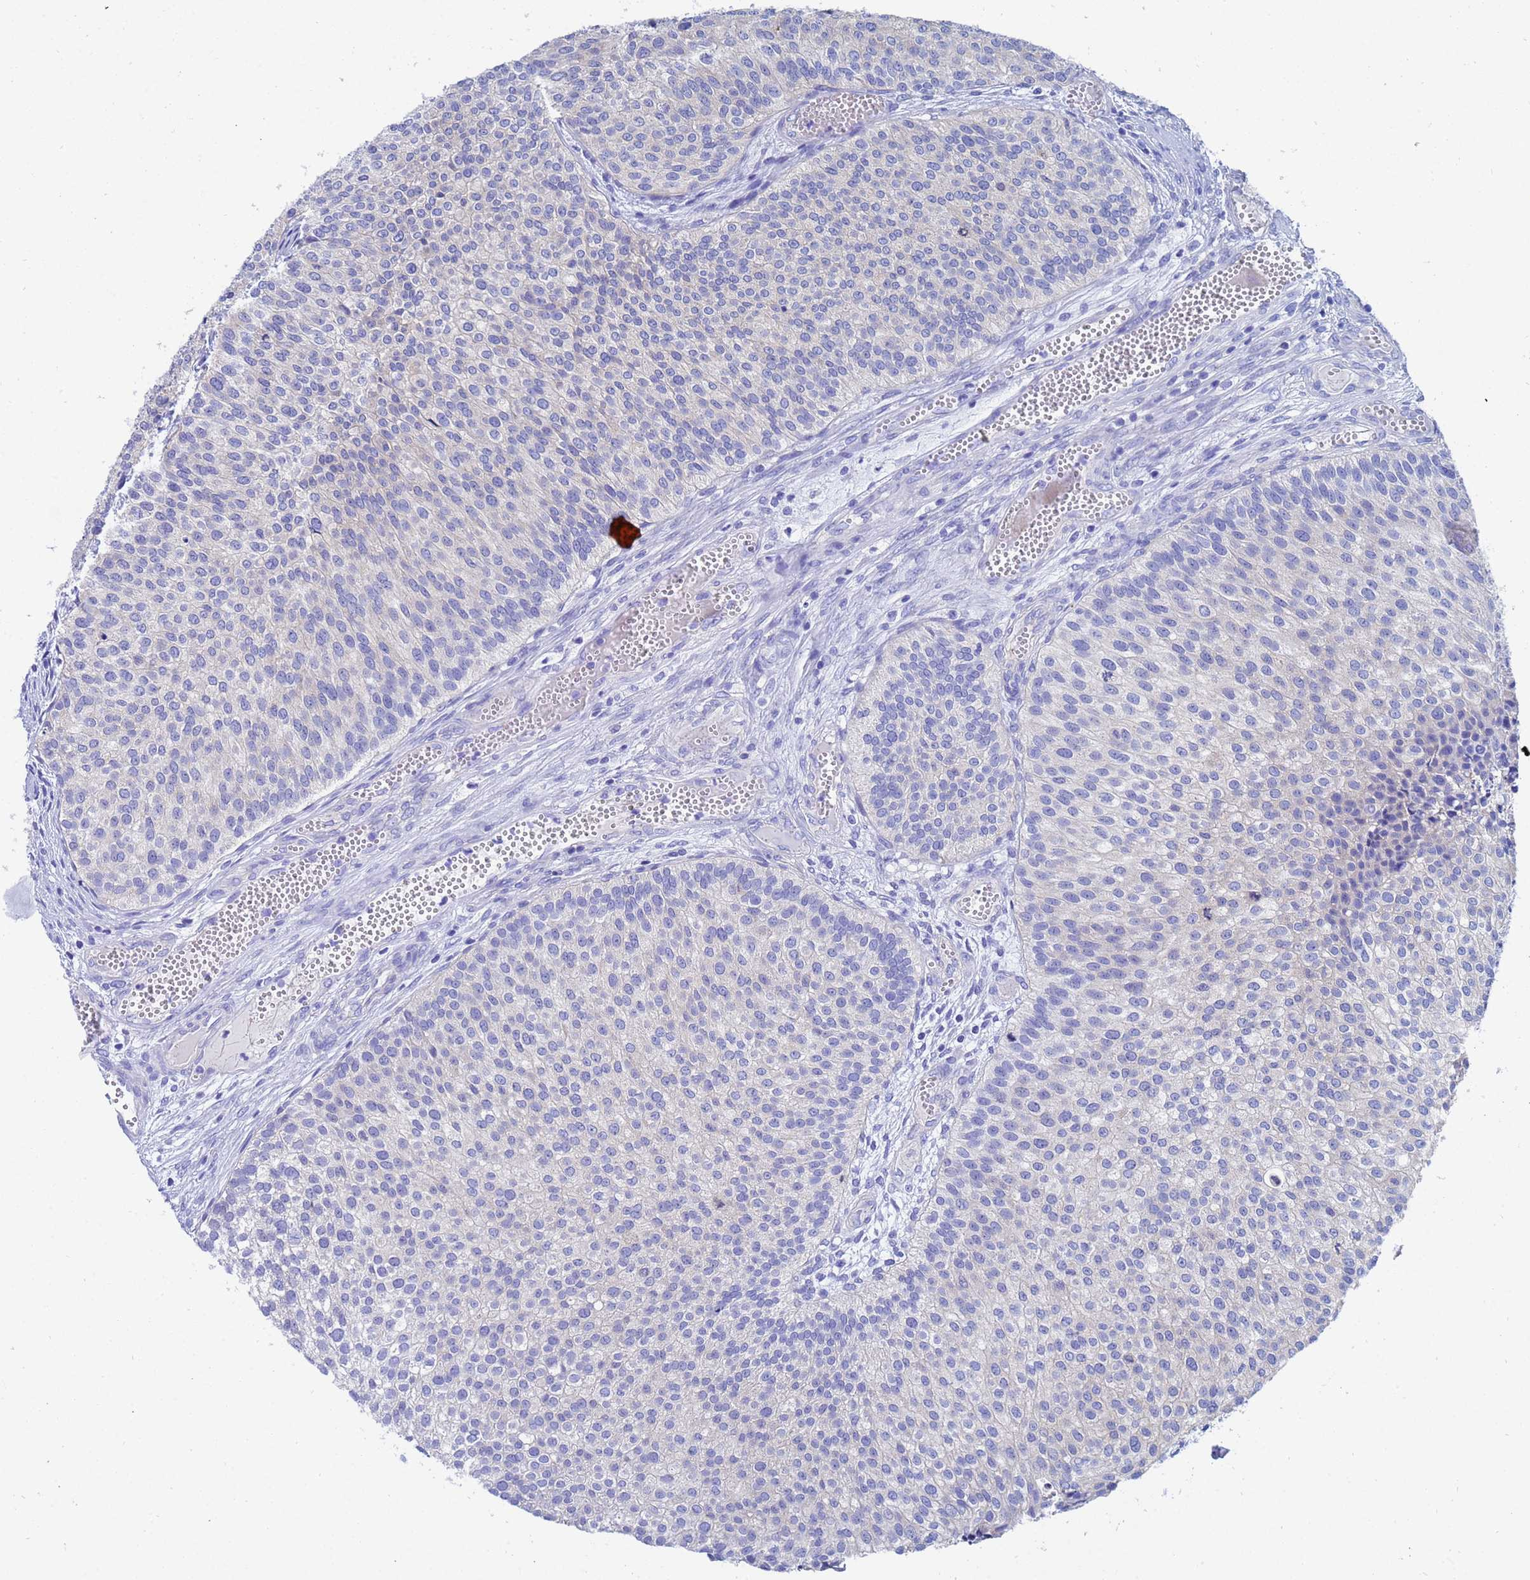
{"staining": {"intensity": "negative", "quantity": "none", "location": "none"}, "tissue": "urothelial cancer", "cell_type": "Tumor cells", "image_type": "cancer", "snomed": [{"axis": "morphology", "description": "Urothelial carcinoma, Low grade"}, {"axis": "topography", "description": "Urinary bladder"}], "caption": "Immunohistochemical staining of human urothelial carcinoma (low-grade) exhibits no significant expression in tumor cells.", "gene": "UBE2O", "patient": {"sex": "male", "age": 84}}